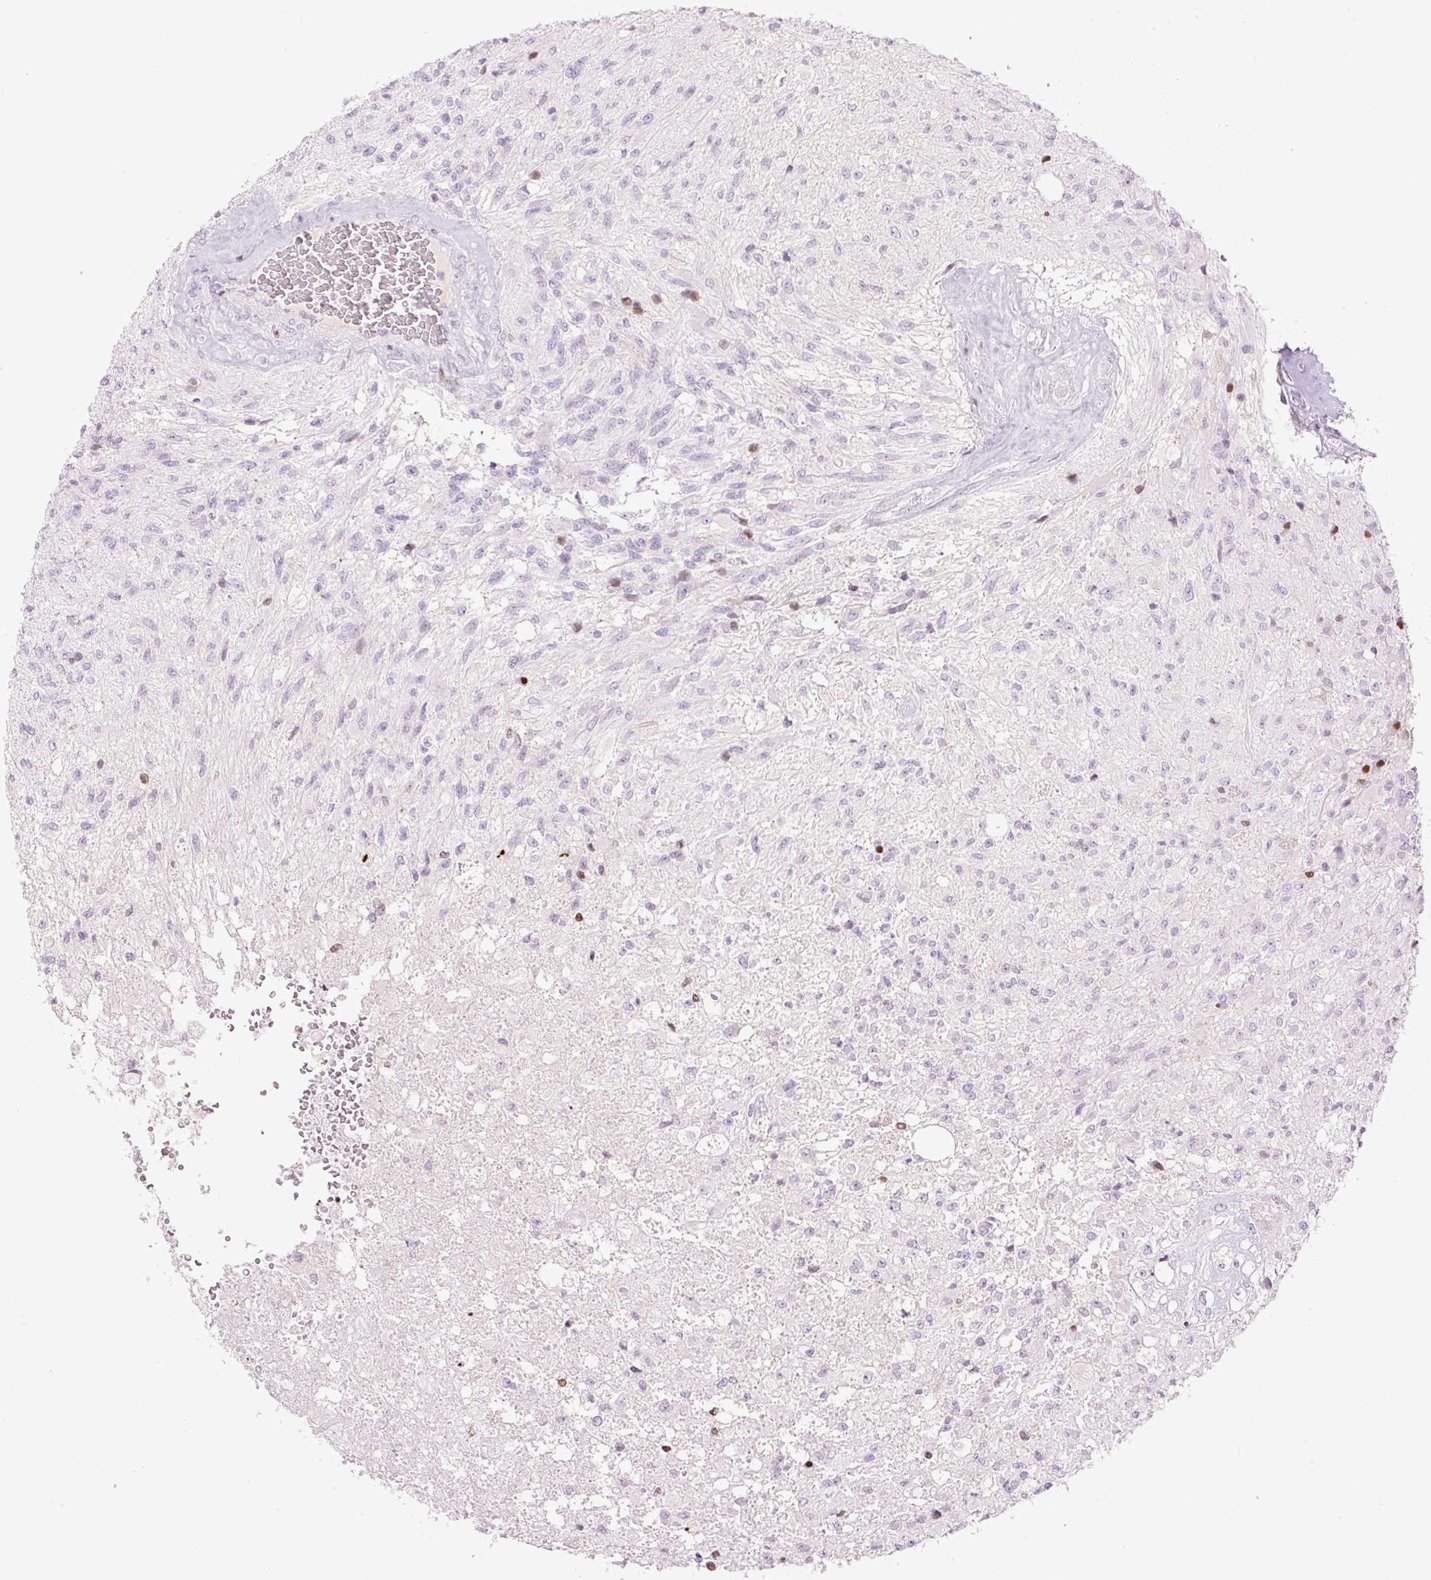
{"staining": {"intensity": "moderate", "quantity": "<25%", "location": "nuclear"}, "tissue": "glioma", "cell_type": "Tumor cells", "image_type": "cancer", "snomed": [{"axis": "morphology", "description": "Glioma, malignant, High grade"}, {"axis": "topography", "description": "Brain"}], "caption": "Protein analysis of malignant glioma (high-grade) tissue shows moderate nuclear expression in about <25% of tumor cells.", "gene": "TMEM177", "patient": {"sex": "male", "age": 56}}